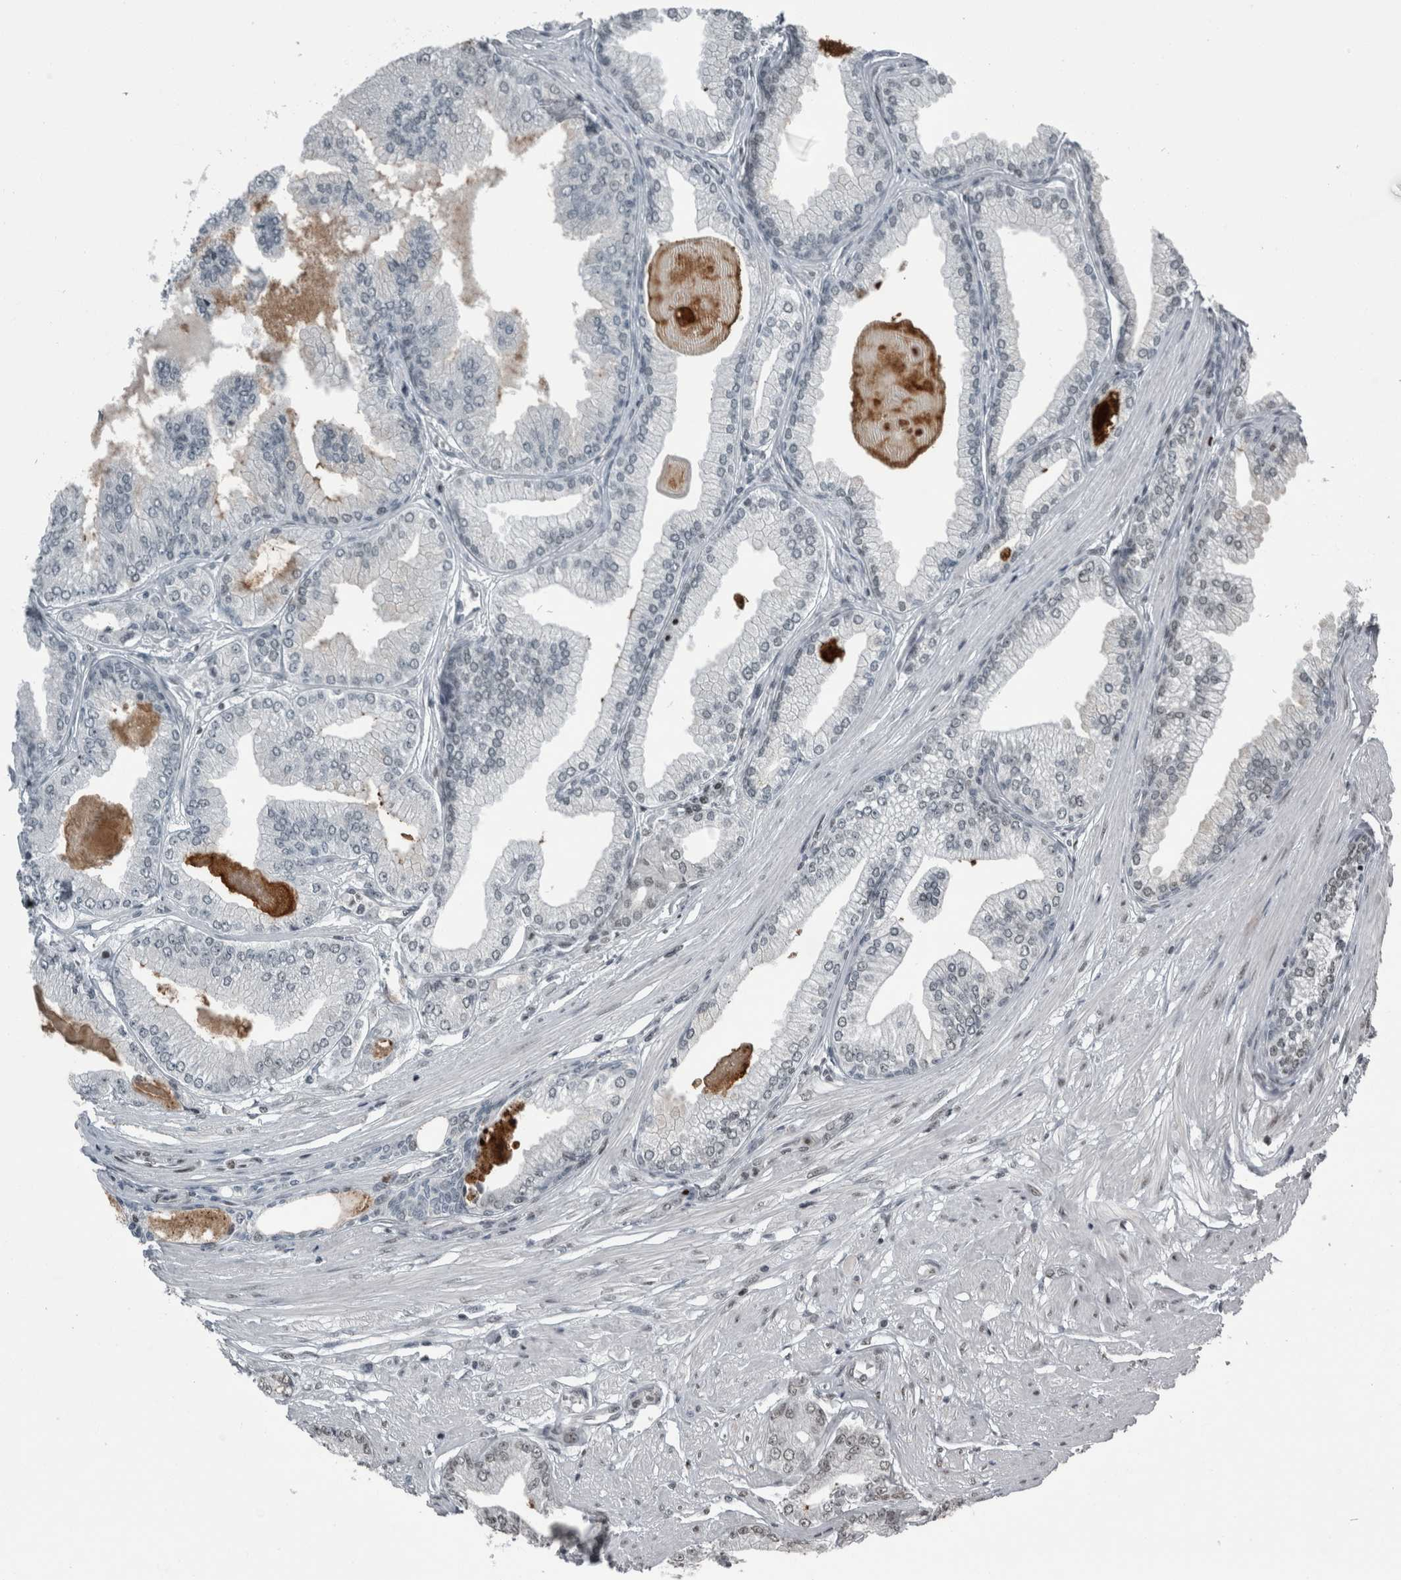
{"staining": {"intensity": "negative", "quantity": "none", "location": "none"}, "tissue": "prostate cancer", "cell_type": "Tumor cells", "image_type": "cancer", "snomed": [{"axis": "morphology", "description": "Adenocarcinoma, Low grade"}, {"axis": "topography", "description": "Prostate"}], "caption": "Histopathology image shows no protein staining in tumor cells of low-grade adenocarcinoma (prostate) tissue.", "gene": "UNC50", "patient": {"sex": "male", "age": 52}}